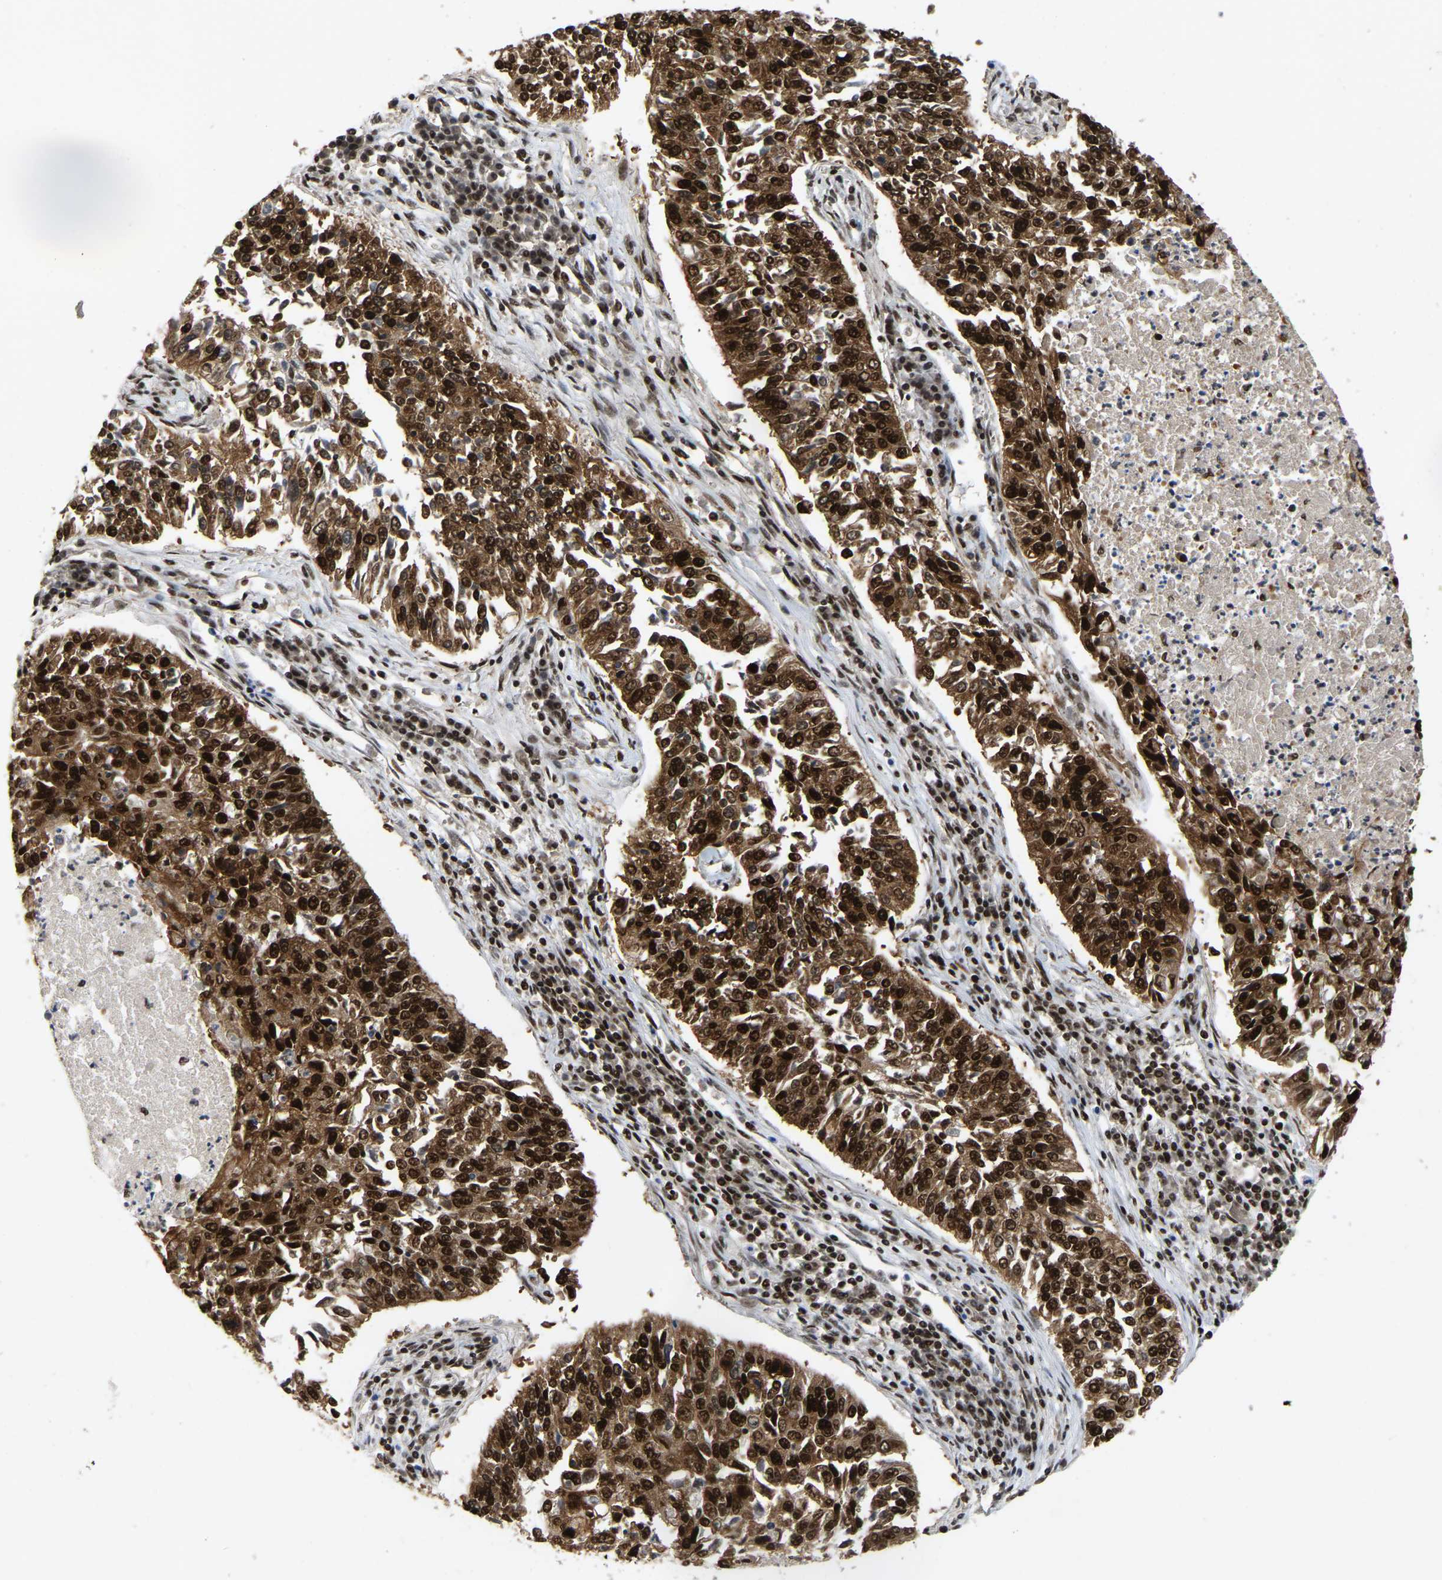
{"staining": {"intensity": "strong", "quantity": ">75%", "location": "cytoplasmic/membranous,nuclear"}, "tissue": "lung cancer", "cell_type": "Tumor cells", "image_type": "cancer", "snomed": [{"axis": "morphology", "description": "Normal tissue, NOS"}, {"axis": "morphology", "description": "Squamous cell carcinoma, NOS"}, {"axis": "topography", "description": "Cartilage tissue"}, {"axis": "topography", "description": "Bronchus"}, {"axis": "topography", "description": "Lung"}], "caption": "A brown stain highlights strong cytoplasmic/membranous and nuclear expression of a protein in human lung squamous cell carcinoma tumor cells. Immunohistochemistry stains the protein in brown and the nuclei are stained blue.", "gene": "TBL1XR1", "patient": {"sex": "female", "age": 49}}